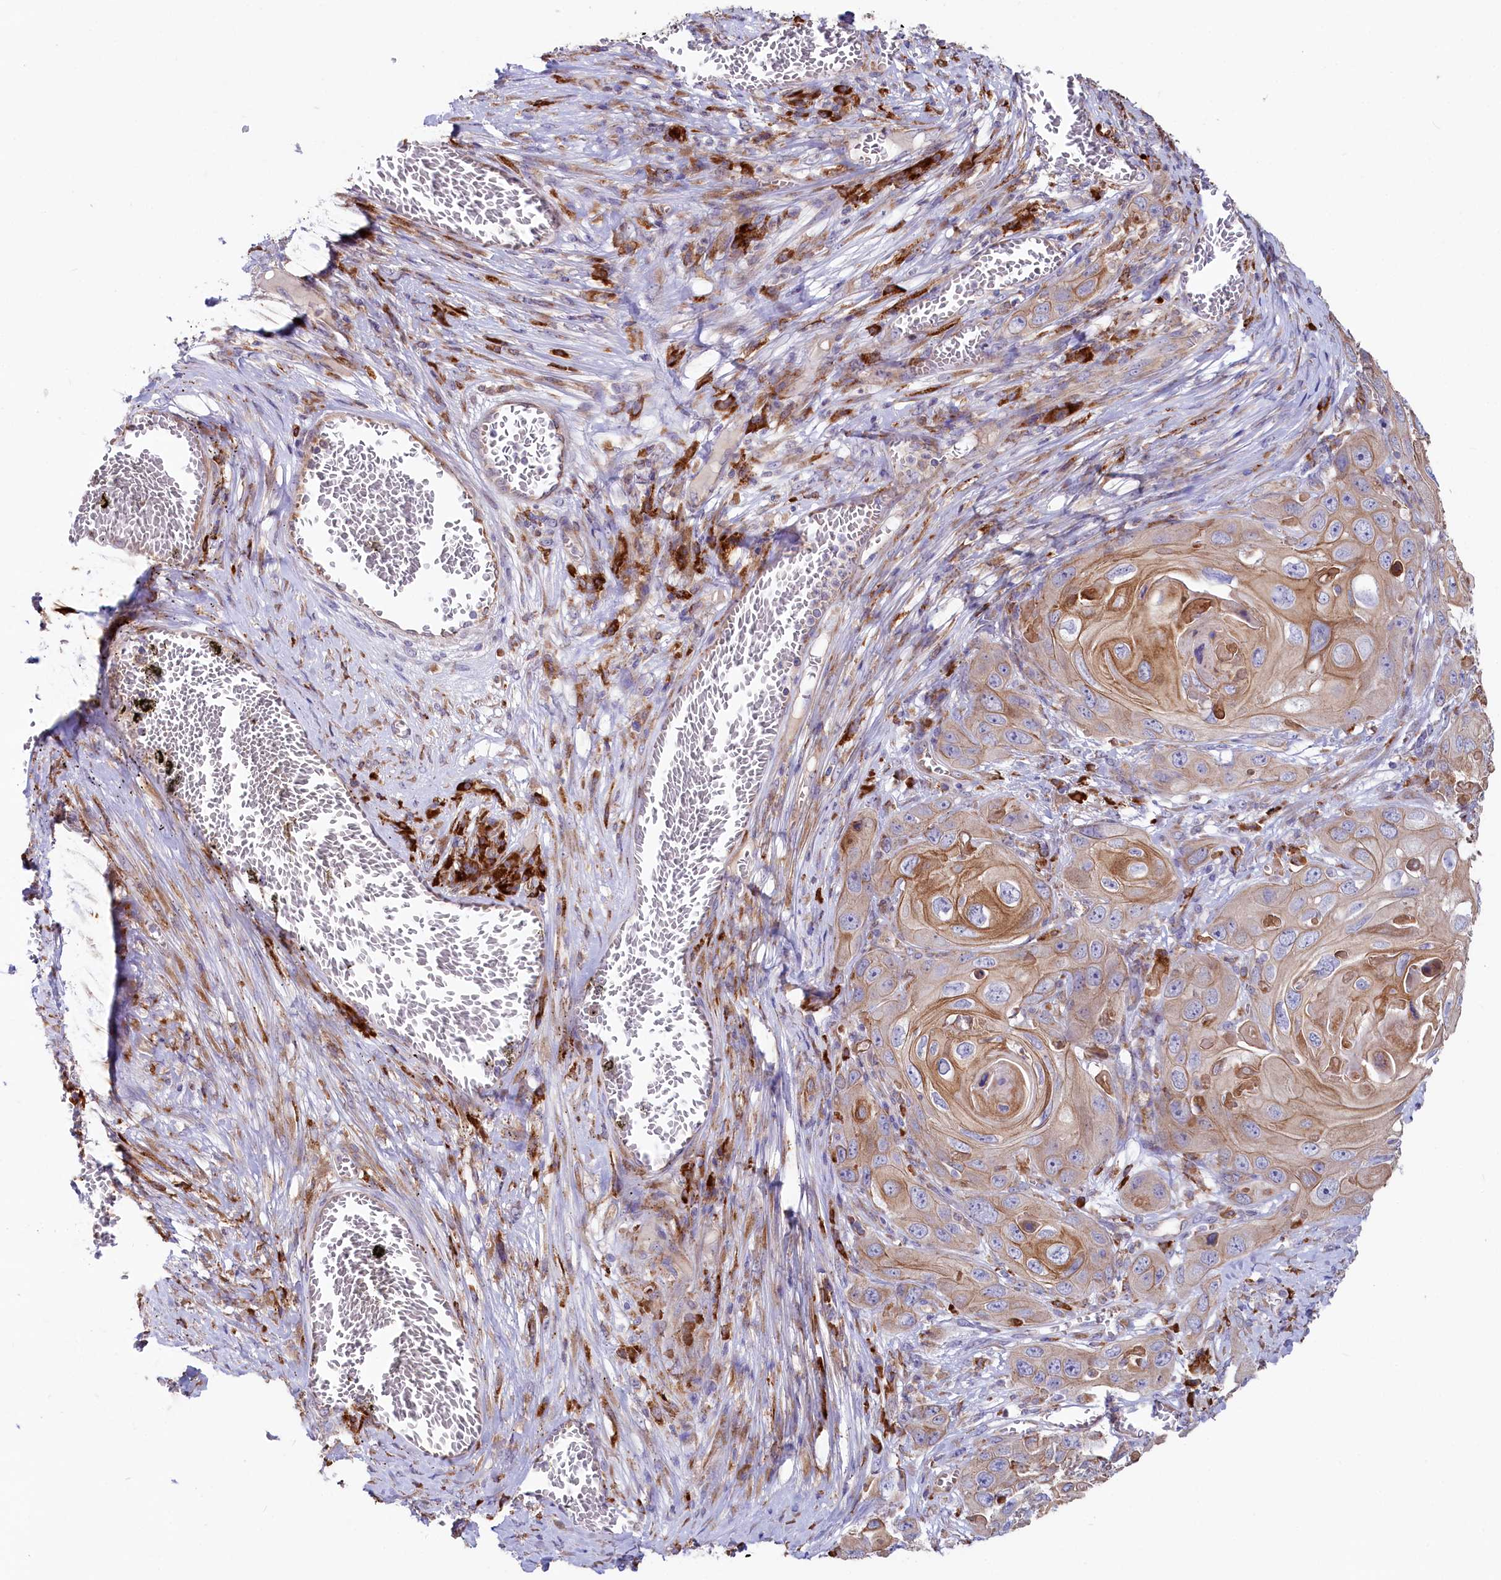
{"staining": {"intensity": "weak", "quantity": "25%-75%", "location": "cytoplasmic/membranous"}, "tissue": "skin cancer", "cell_type": "Tumor cells", "image_type": "cancer", "snomed": [{"axis": "morphology", "description": "Squamous cell carcinoma, NOS"}, {"axis": "topography", "description": "Skin"}], "caption": "Immunohistochemistry photomicrograph of human skin cancer (squamous cell carcinoma) stained for a protein (brown), which exhibits low levels of weak cytoplasmic/membranous positivity in about 25%-75% of tumor cells.", "gene": "CHID1", "patient": {"sex": "male", "age": 55}}